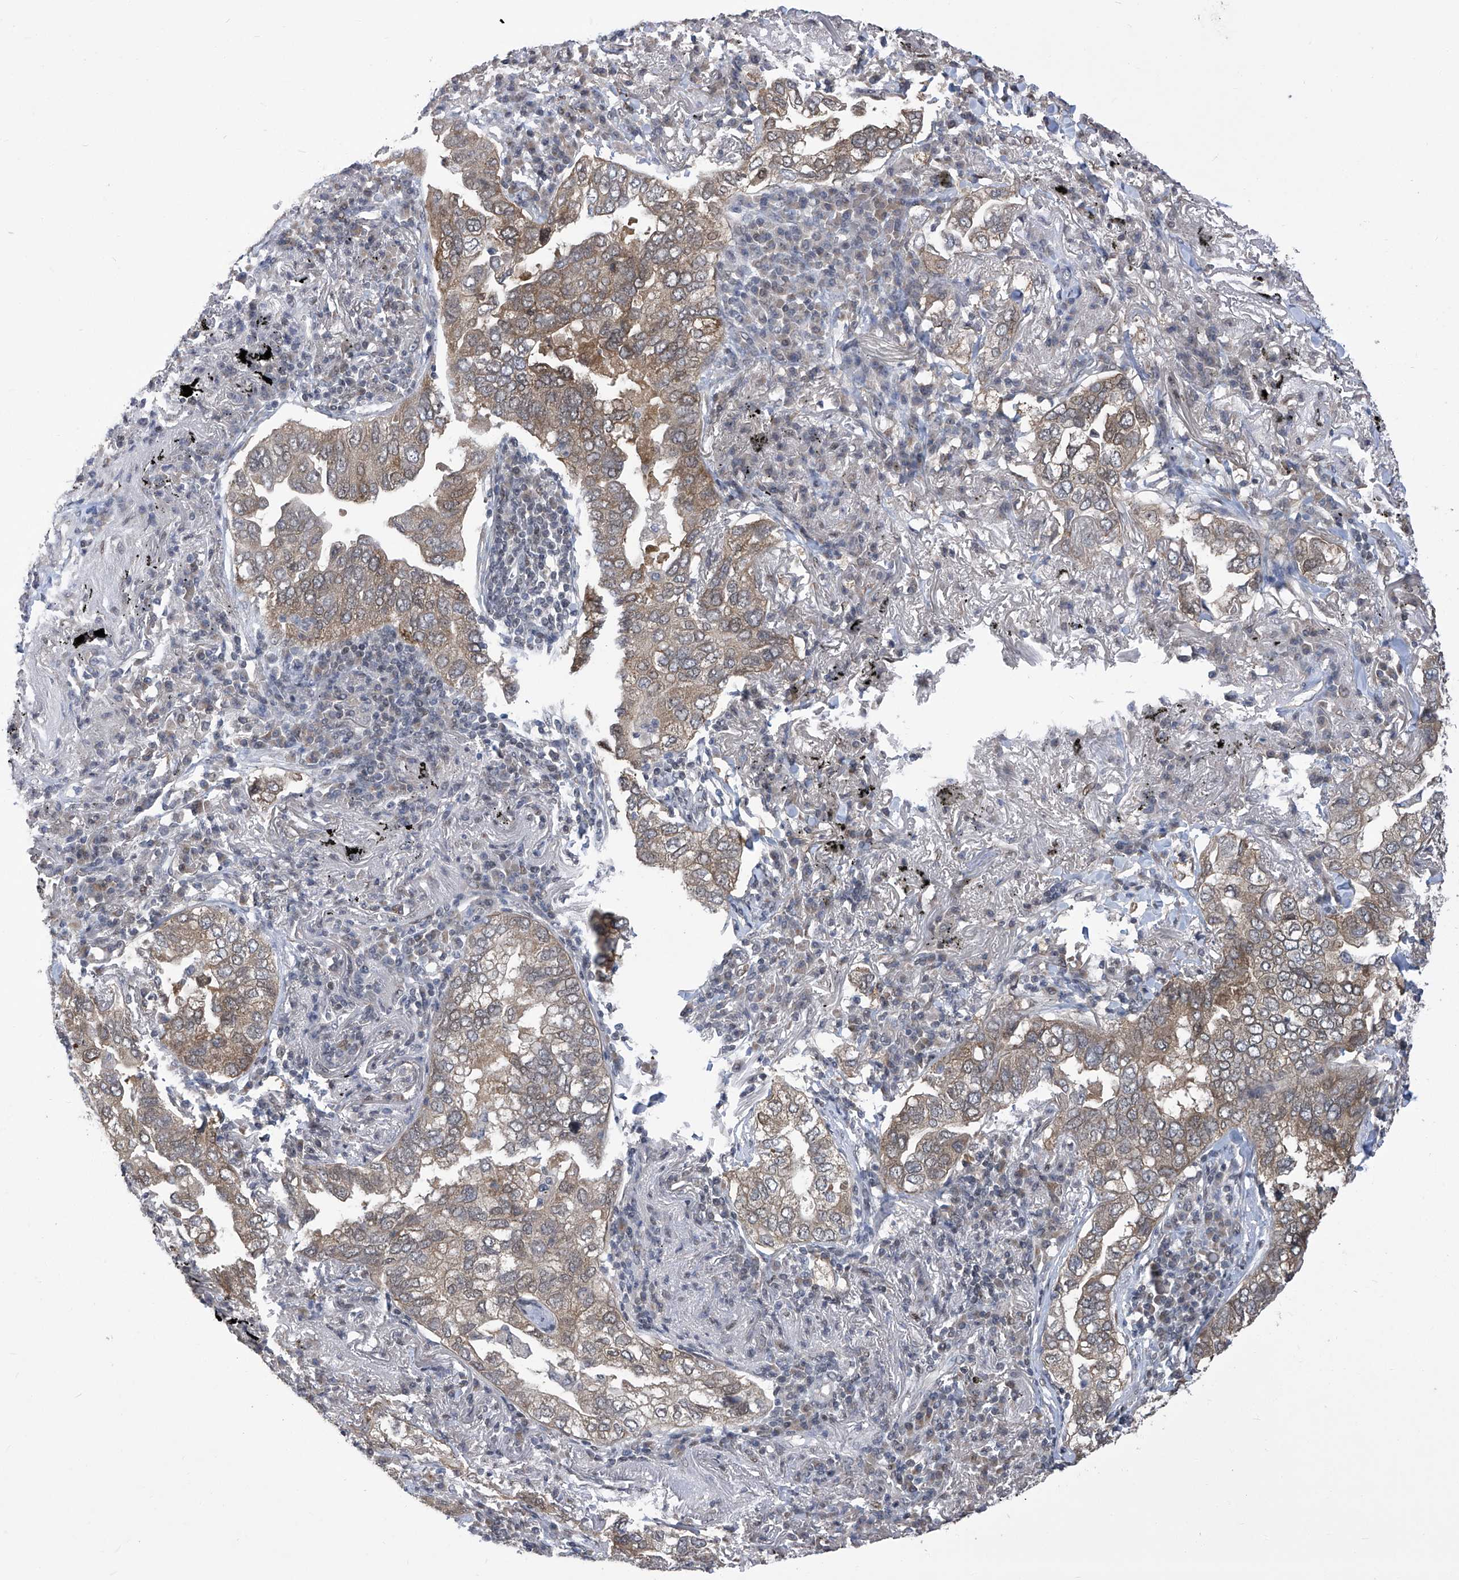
{"staining": {"intensity": "moderate", "quantity": "25%-75%", "location": "cytoplasmic/membranous"}, "tissue": "lung cancer", "cell_type": "Tumor cells", "image_type": "cancer", "snomed": [{"axis": "morphology", "description": "Adenocarcinoma, NOS"}, {"axis": "topography", "description": "Lung"}], "caption": "Immunohistochemical staining of human adenocarcinoma (lung) reveals medium levels of moderate cytoplasmic/membranous positivity in about 25%-75% of tumor cells.", "gene": "CETN2", "patient": {"sex": "male", "age": 65}}